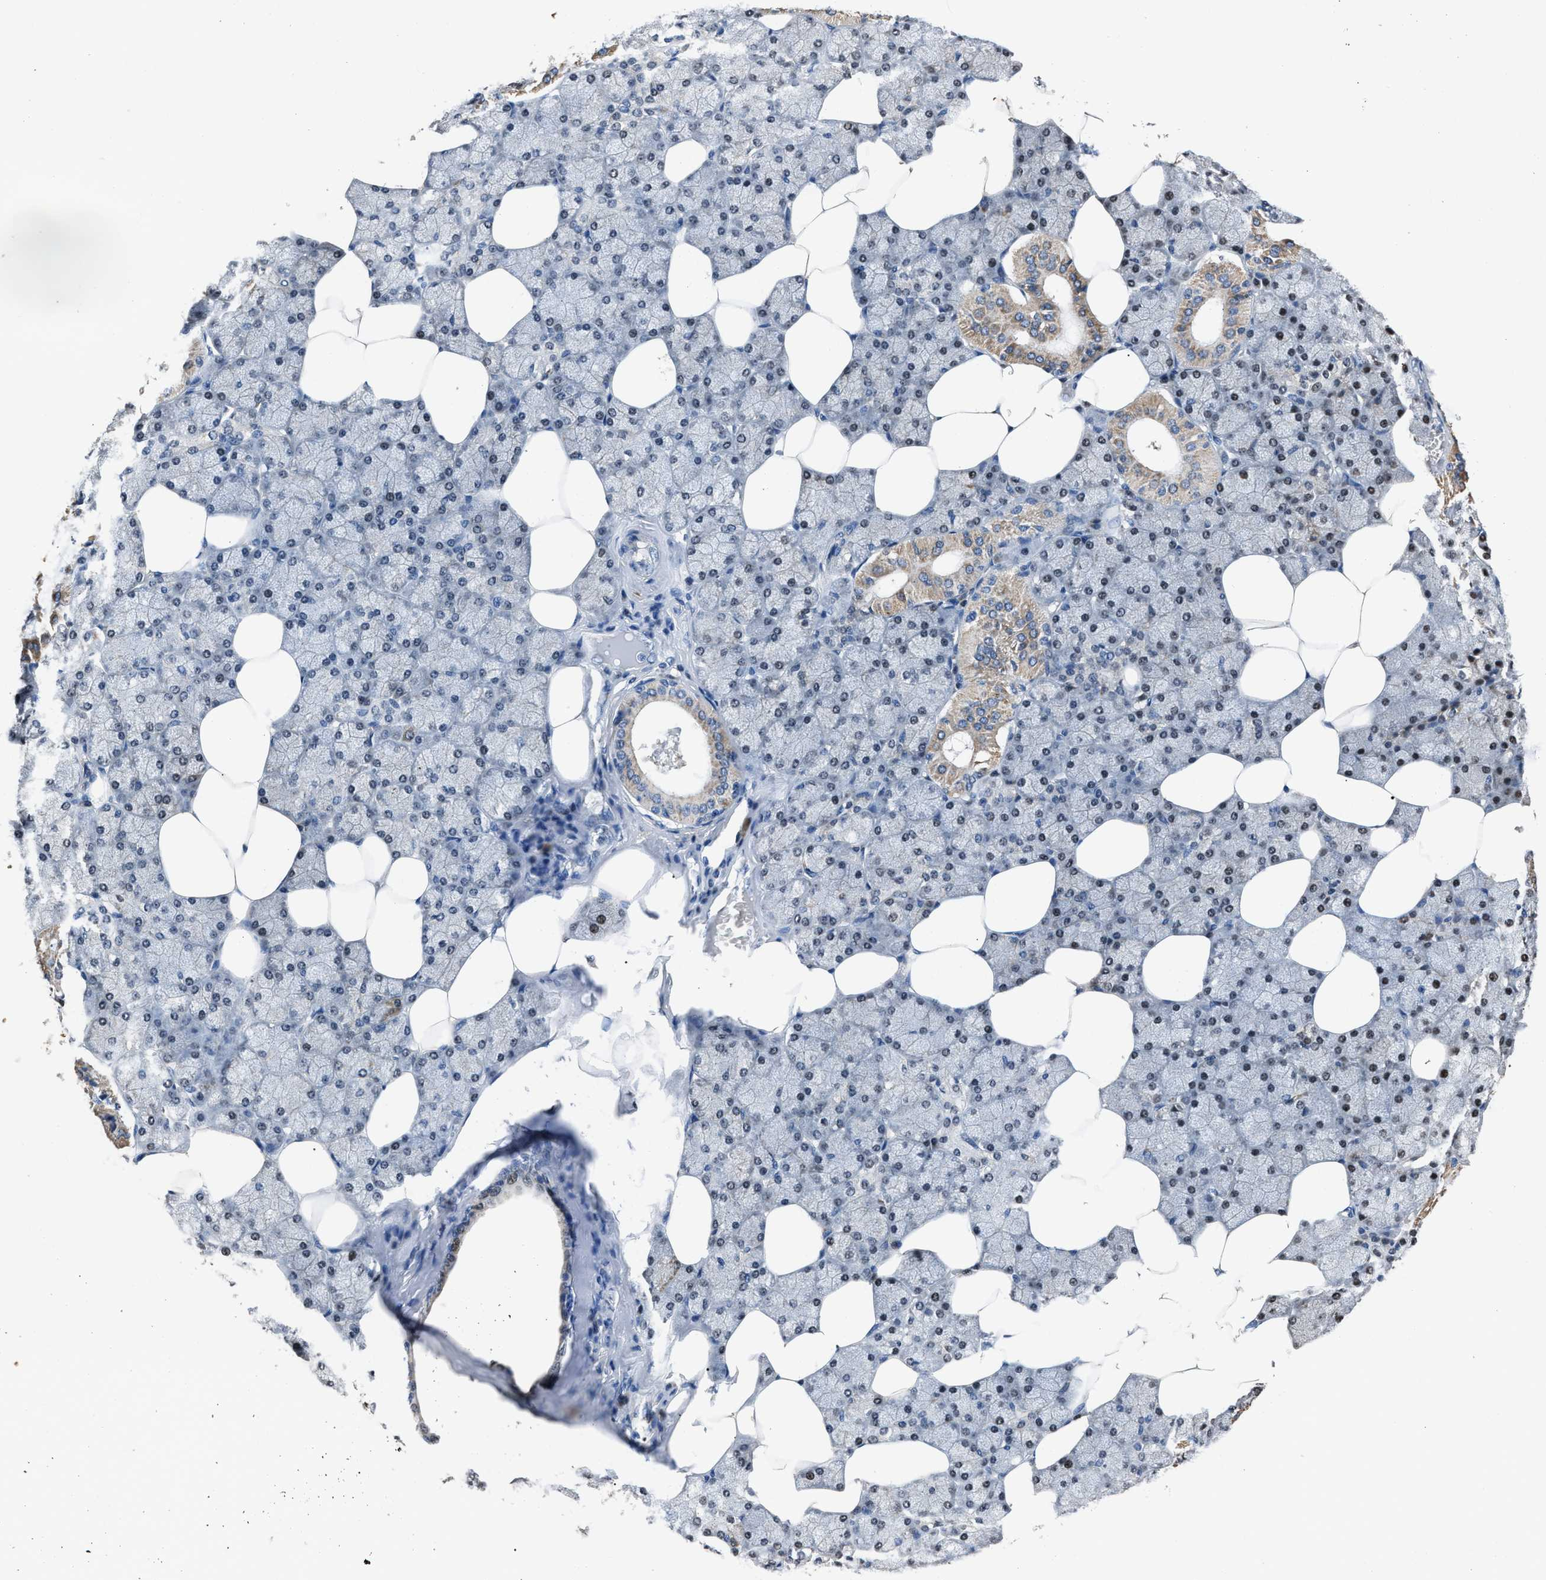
{"staining": {"intensity": "strong", "quantity": "25%-75%", "location": "cytoplasmic/membranous,nuclear"}, "tissue": "salivary gland", "cell_type": "Glandular cells", "image_type": "normal", "snomed": [{"axis": "morphology", "description": "Normal tissue, NOS"}, {"axis": "topography", "description": "Salivary gland"}], "caption": "Human salivary gland stained for a protein (brown) exhibits strong cytoplasmic/membranous,nuclear positive expression in approximately 25%-75% of glandular cells.", "gene": "NSUN5", "patient": {"sex": "male", "age": 62}}